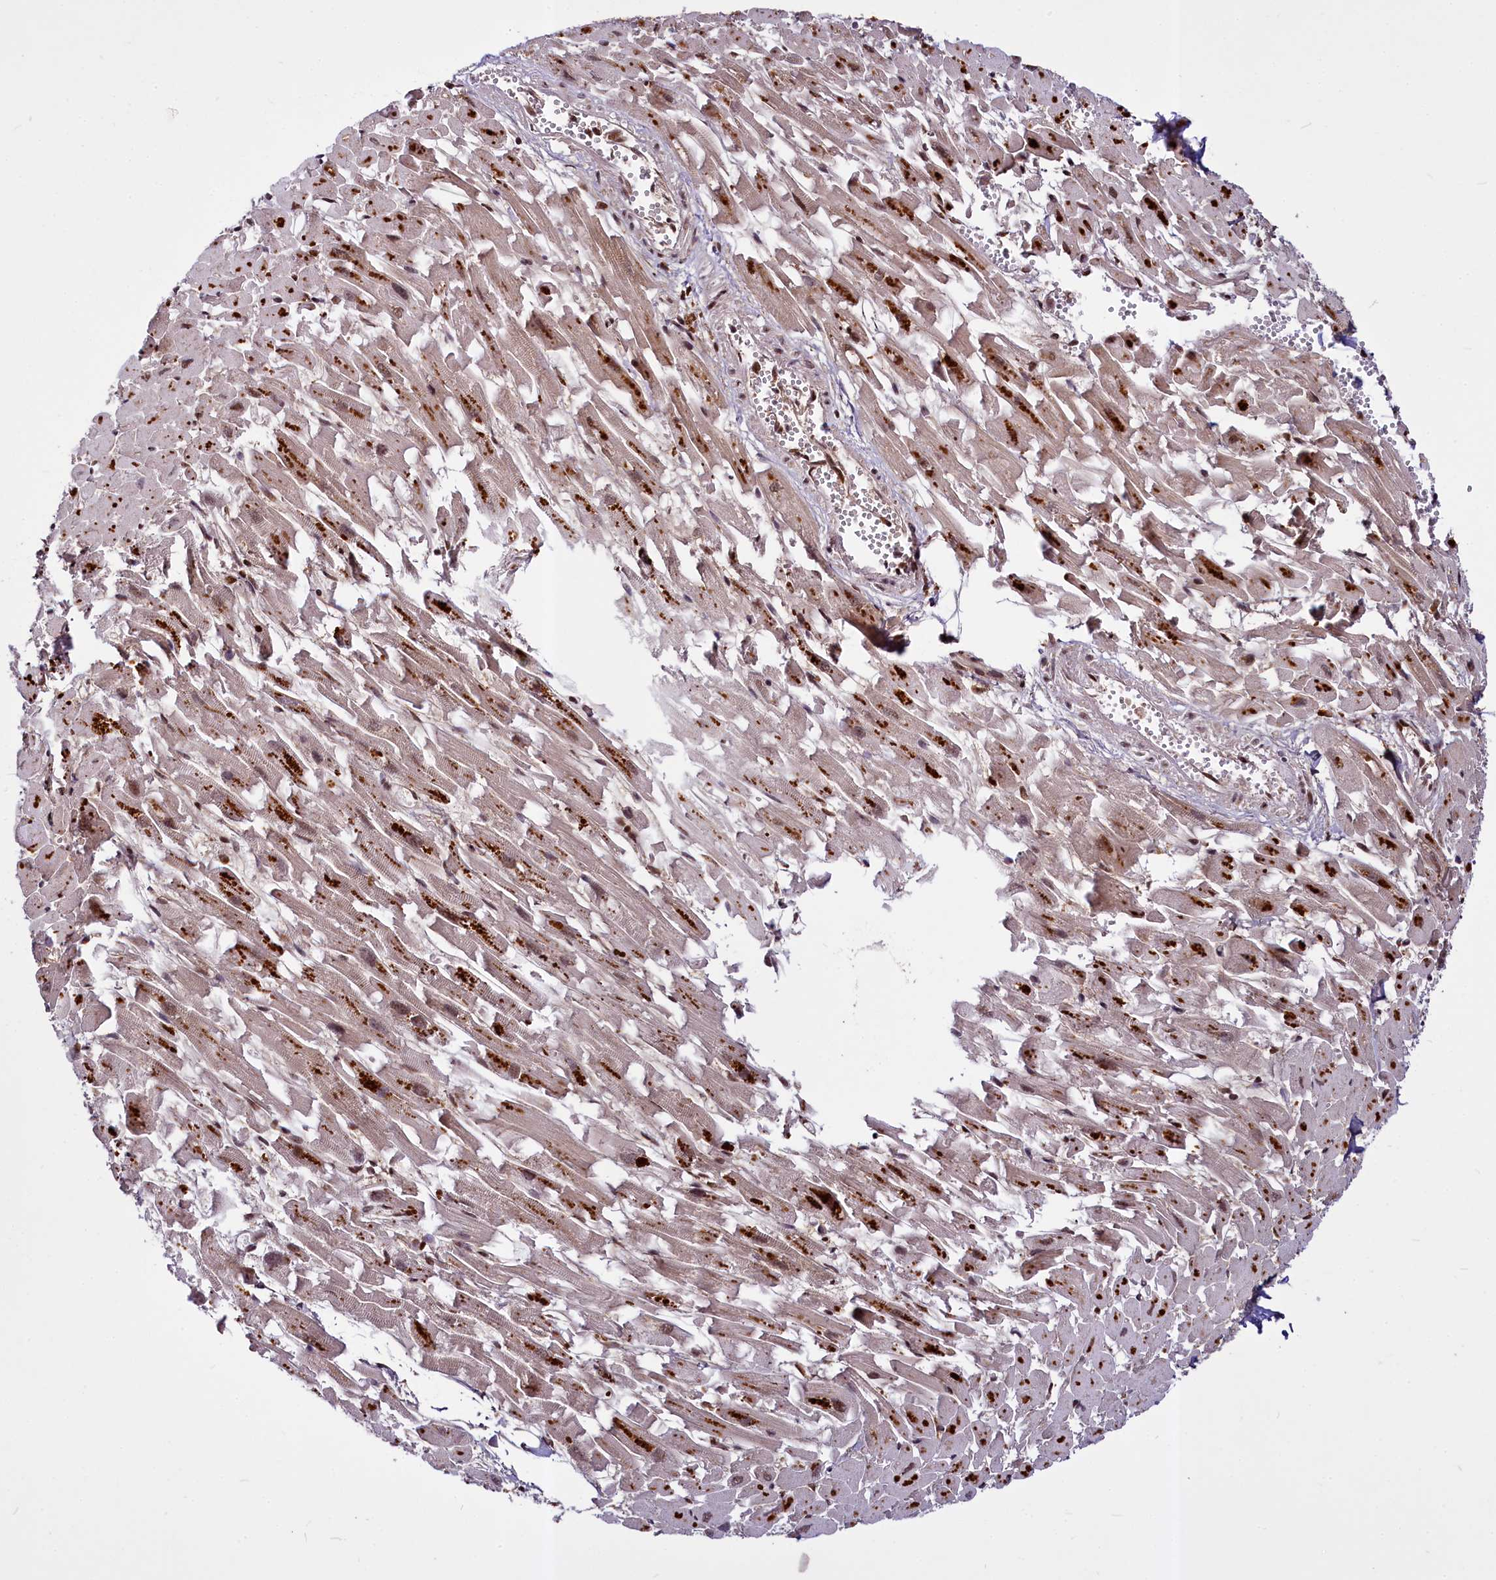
{"staining": {"intensity": "moderate", "quantity": ">75%", "location": "cytoplasmic/membranous"}, "tissue": "heart muscle", "cell_type": "Cardiomyocytes", "image_type": "normal", "snomed": [{"axis": "morphology", "description": "Normal tissue, NOS"}, {"axis": "topography", "description": "Heart"}], "caption": "Immunohistochemistry photomicrograph of unremarkable heart muscle stained for a protein (brown), which displays medium levels of moderate cytoplasmic/membranous staining in approximately >75% of cardiomyocytes.", "gene": "MAML2", "patient": {"sex": "female", "age": 64}}